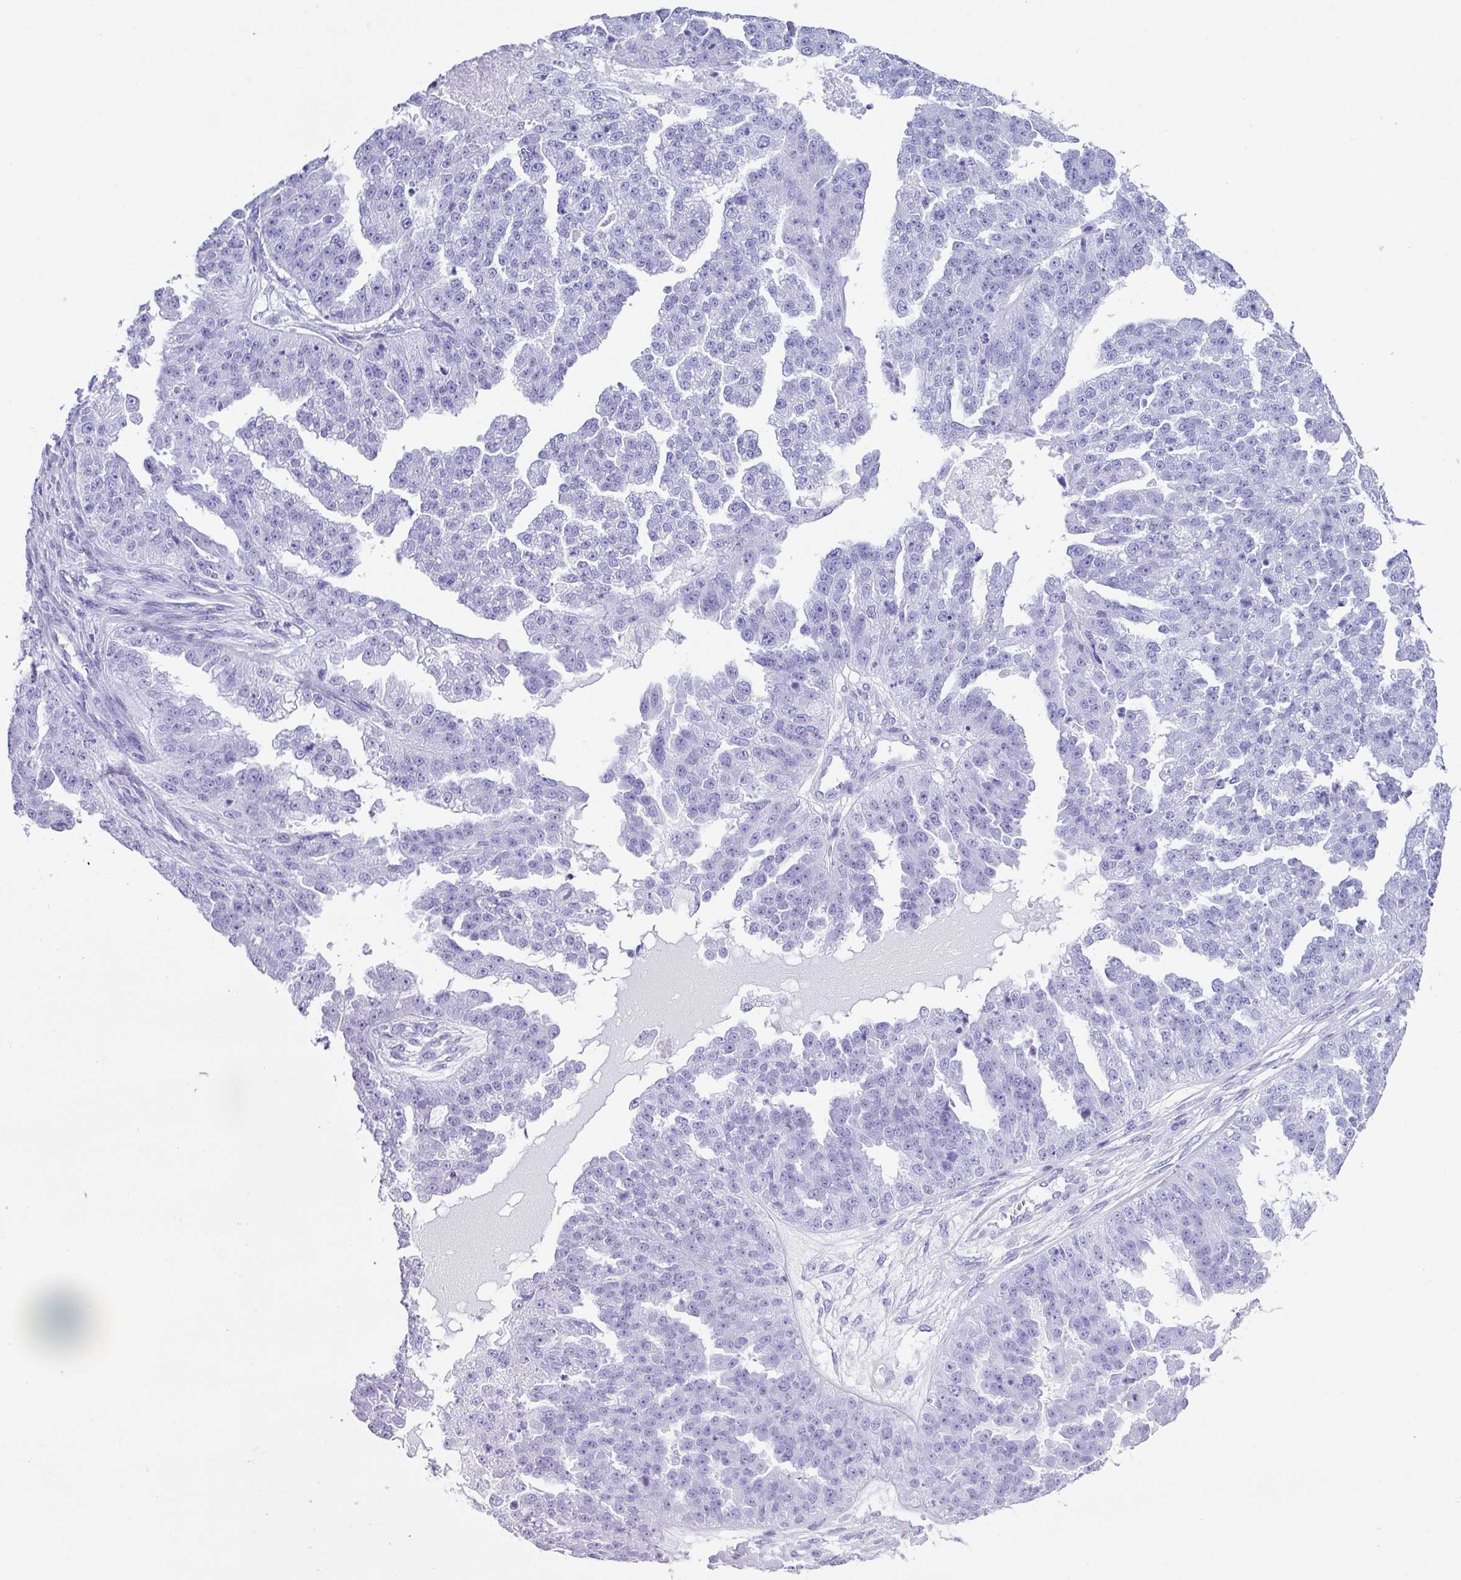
{"staining": {"intensity": "negative", "quantity": "none", "location": "none"}, "tissue": "ovarian cancer", "cell_type": "Tumor cells", "image_type": "cancer", "snomed": [{"axis": "morphology", "description": "Cystadenocarcinoma, serous, NOS"}, {"axis": "topography", "description": "Ovary"}], "caption": "High magnification brightfield microscopy of ovarian cancer stained with DAB (brown) and counterstained with hematoxylin (blue): tumor cells show no significant positivity.", "gene": "ZNF568", "patient": {"sex": "female", "age": 58}}